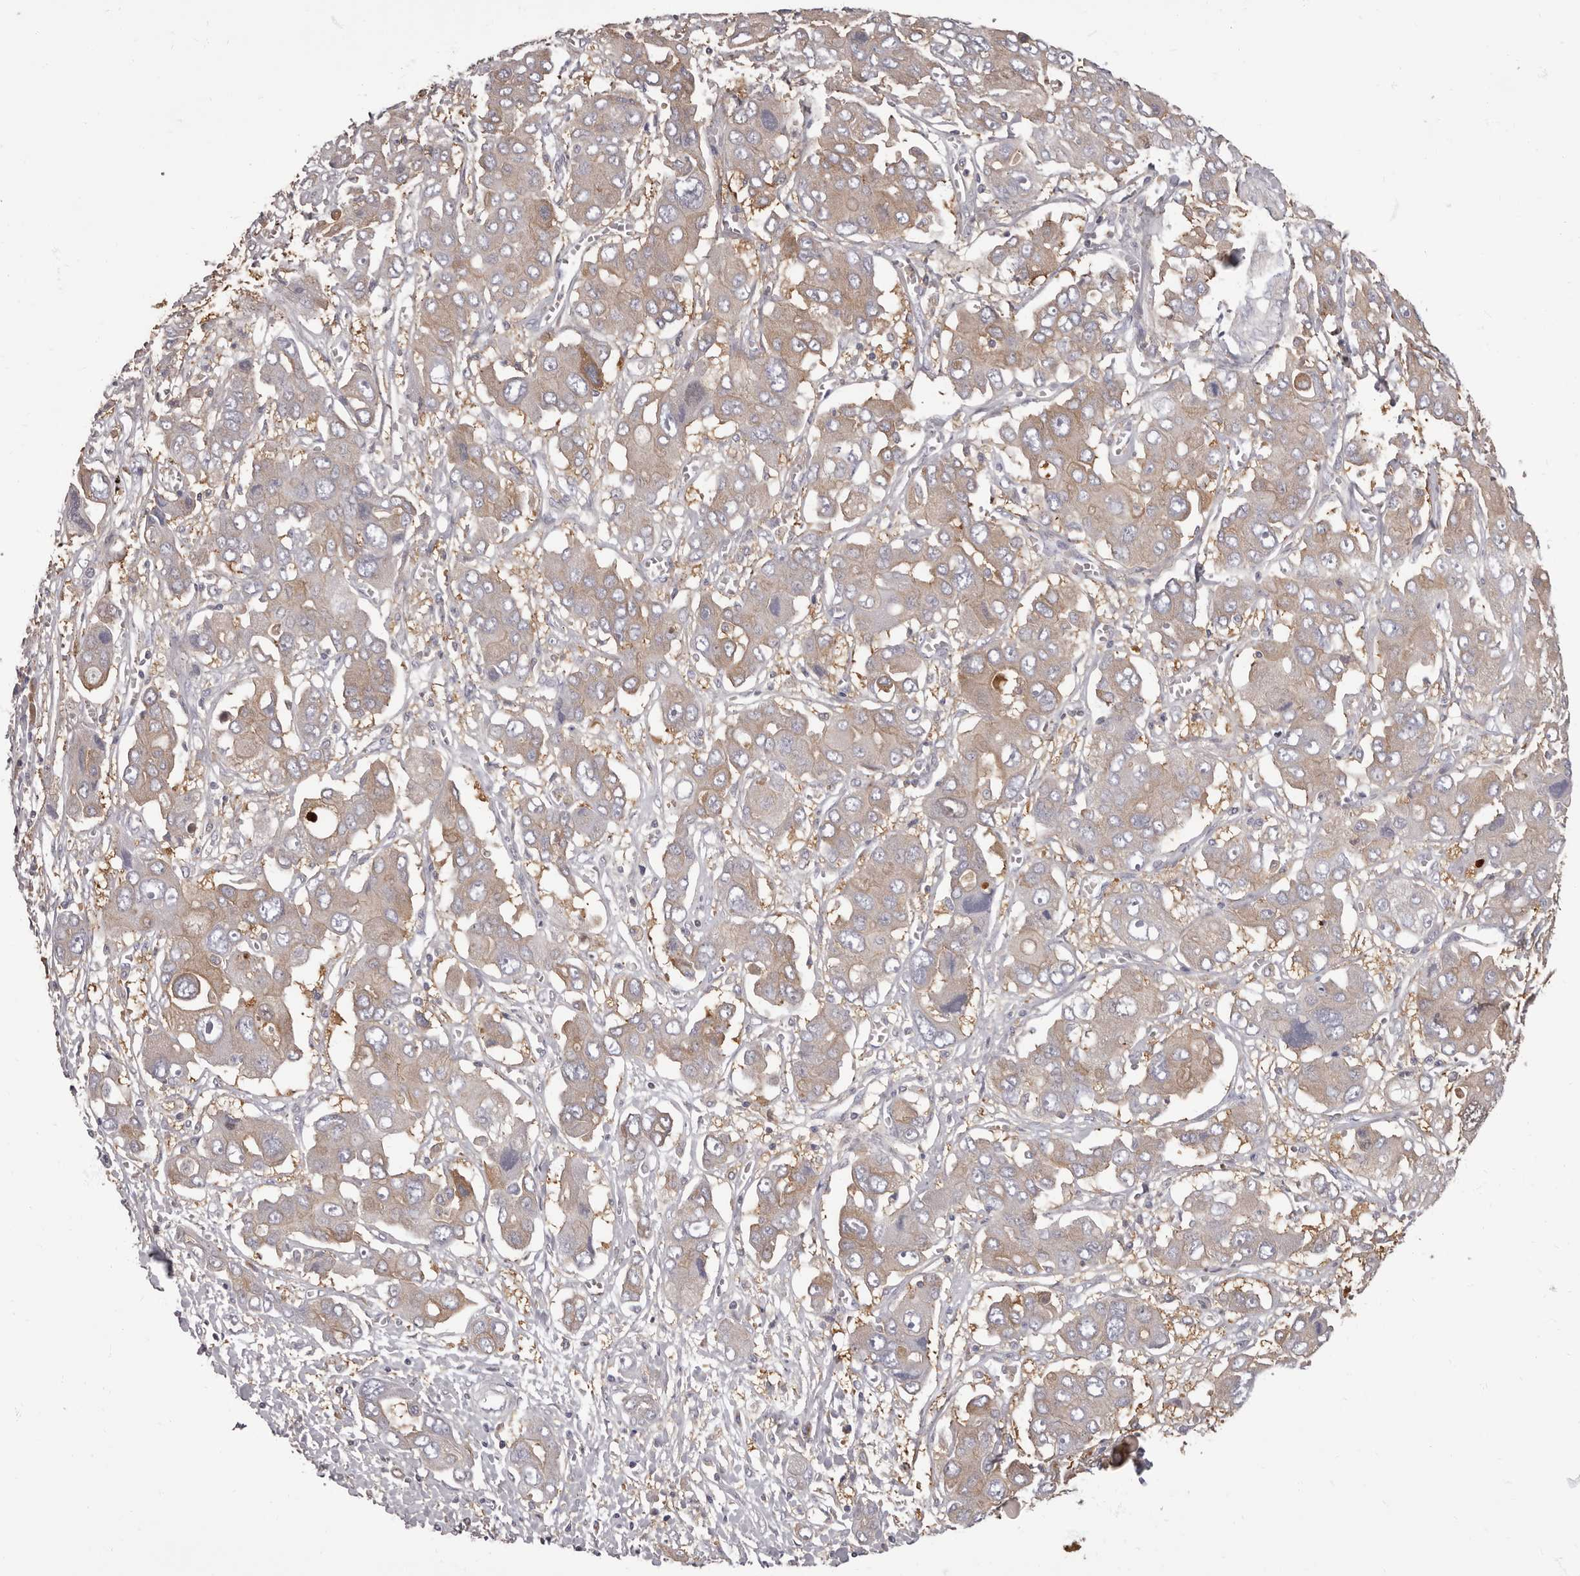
{"staining": {"intensity": "weak", "quantity": "25%-75%", "location": "cytoplasmic/membranous"}, "tissue": "liver cancer", "cell_type": "Tumor cells", "image_type": "cancer", "snomed": [{"axis": "morphology", "description": "Cholangiocarcinoma"}, {"axis": "topography", "description": "Liver"}], "caption": "Liver cancer (cholangiocarcinoma) stained with a brown dye demonstrates weak cytoplasmic/membranous positive expression in approximately 25%-75% of tumor cells.", "gene": "APEH", "patient": {"sex": "male", "age": 67}}